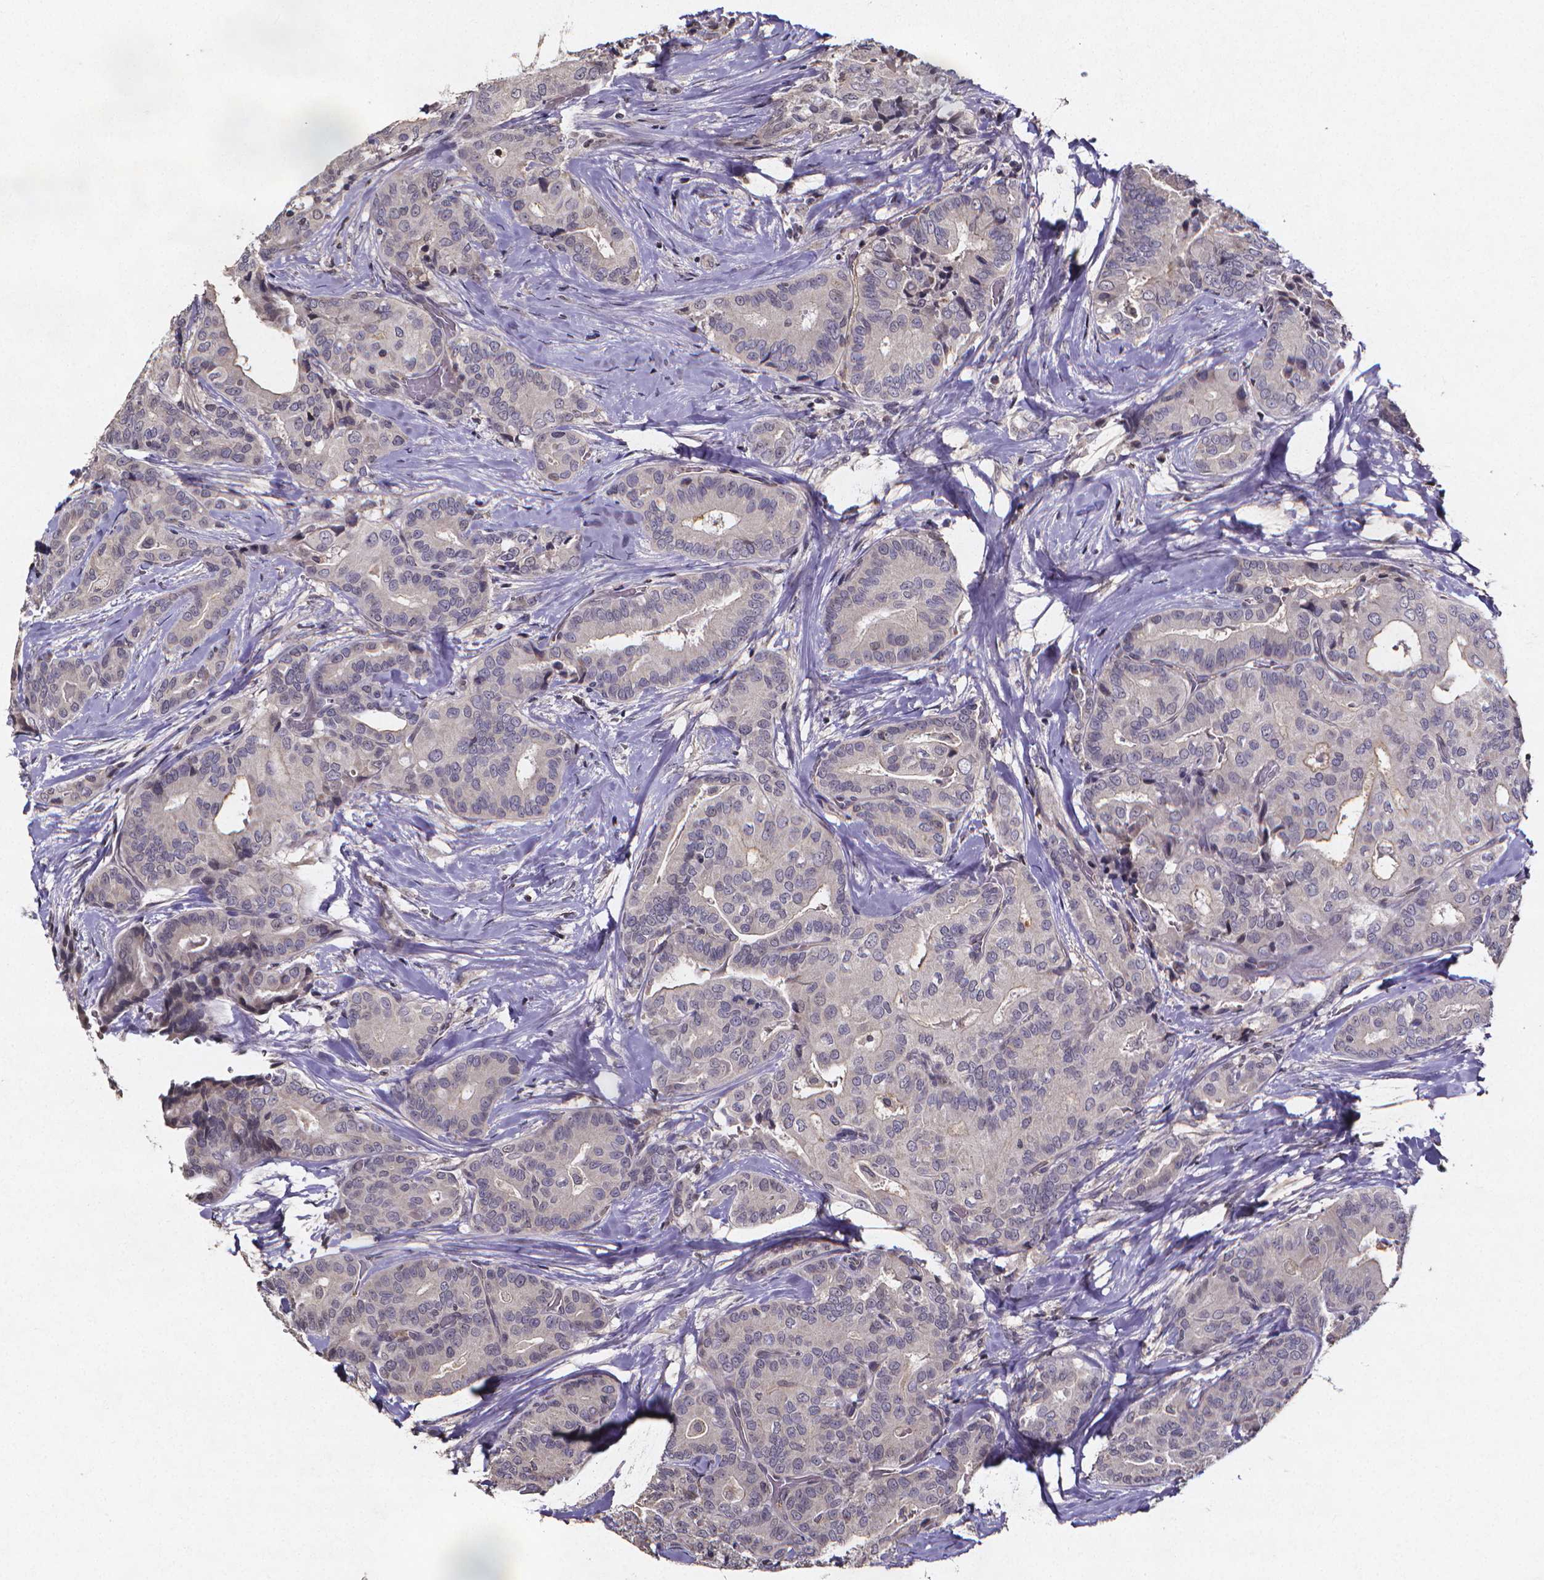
{"staining": {"intensity": "negative", "quantity": "none", "location": "none"}, "tissue": "thyroid cancer", "cell_type": "Tumor cells", "image_type": "cancer", "snomed": [{"axis": "morphology", "description": "Papillary adenocarcinoma, NOS"}, {"axis": "topography", "description": "Thyroid gland"}], "caption": "Immunohistochemistry image of neoplastic tissue: human thyroid papillary adenocarcinoma stained with DAB (3,3'-diaminobenzidine) exhibits no significant protein expression in tumor cells.", "gene": "TP73", "patient": {"sex": "male", "age": 61}}